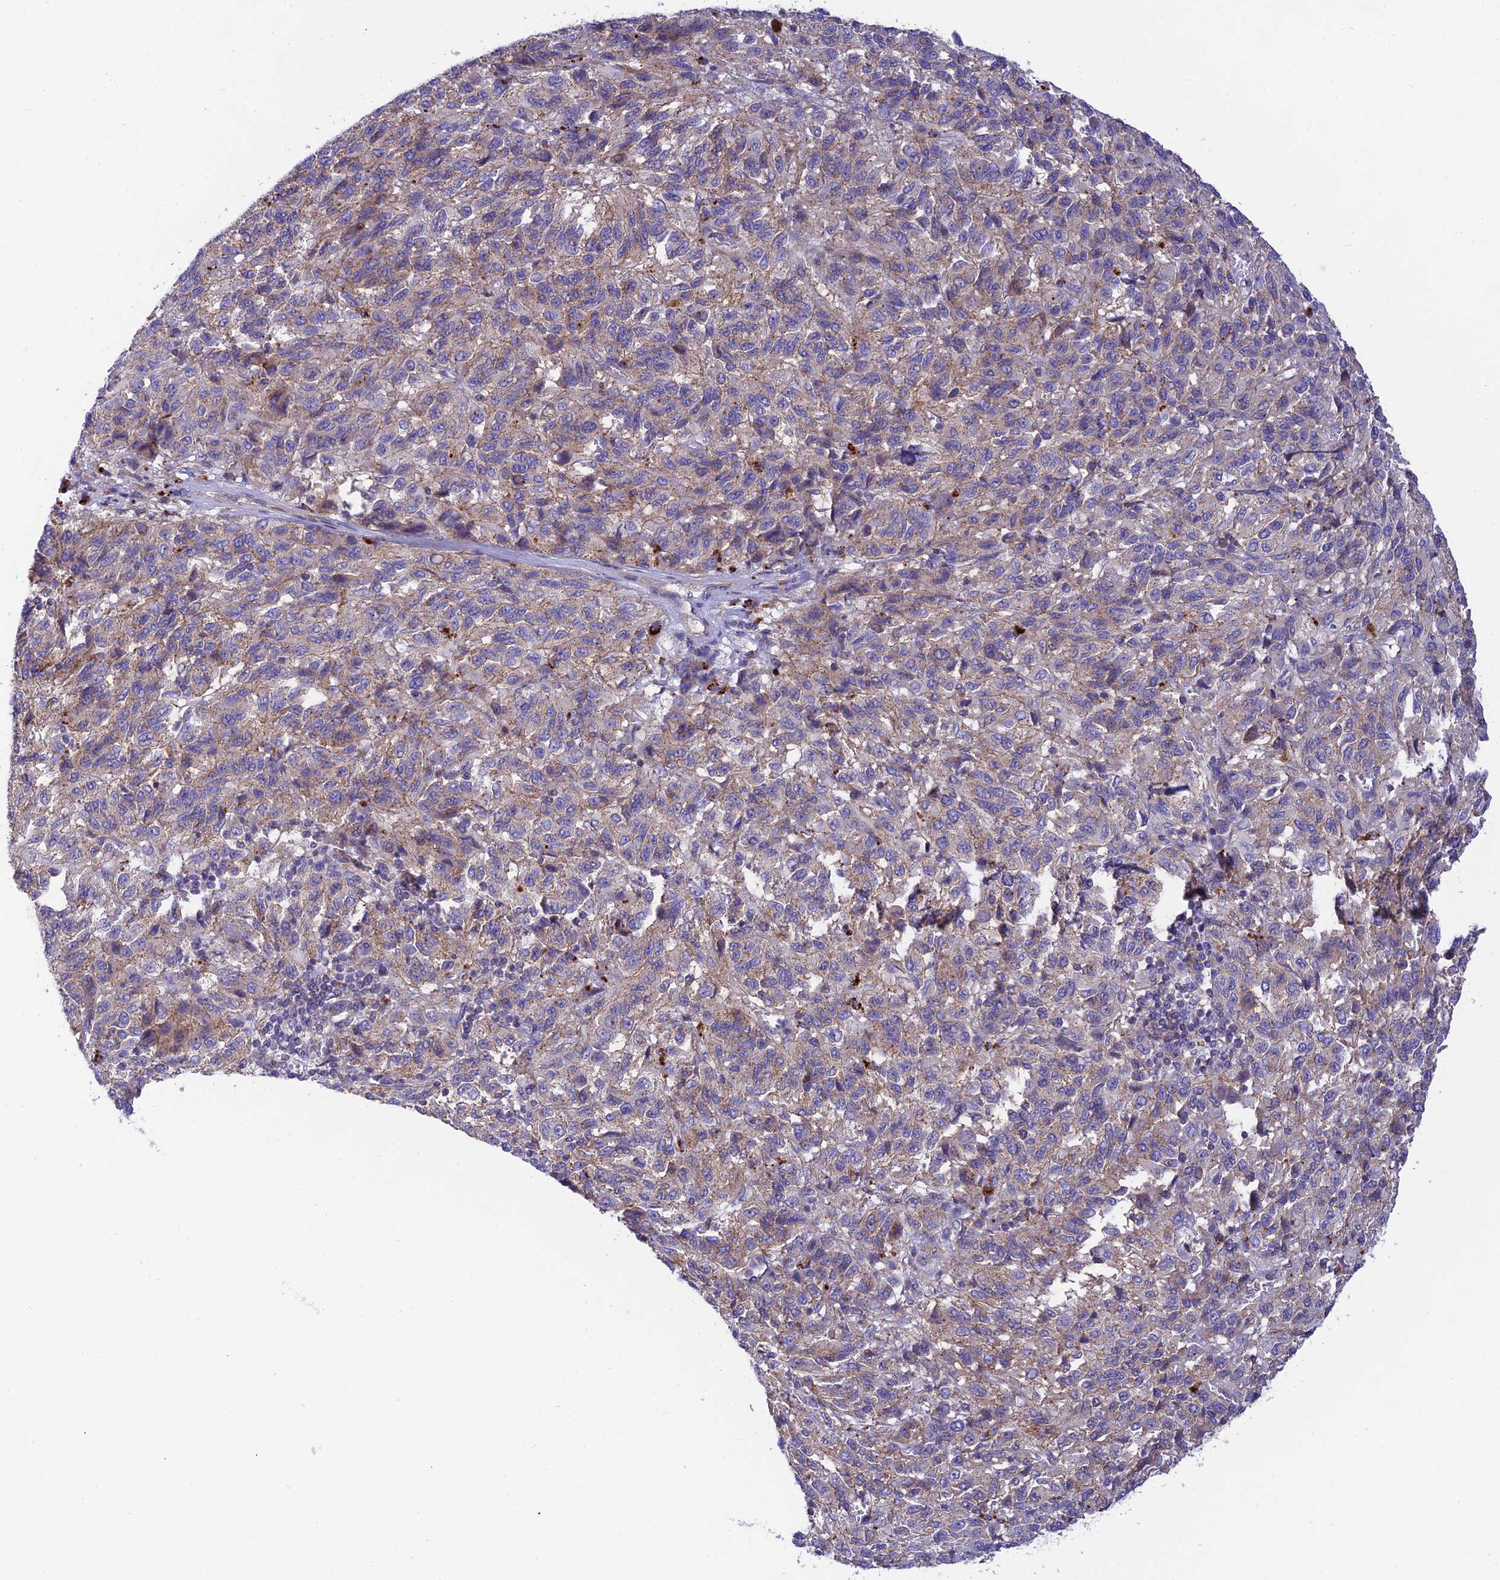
{"staining": {"intensity": "weak", "quantity": "25%-75%", "location": "cytoplasmic/membranous"}, "tissue": "melanoma", "cell_type": "Tumor cells", "image_type": "cancer", "snomed": [{"axis": "morphology", "description": "Malignant melanoma, Metastatic site"}, {"axis": "topography", "description": "Lung"}], "caption": "Human malignant melanoma (metastatic site) stained with a protein marker displays weak staining in tumor cells.", "gene": "CCDC157", "patient": {"sex": "male", "age": 64}}